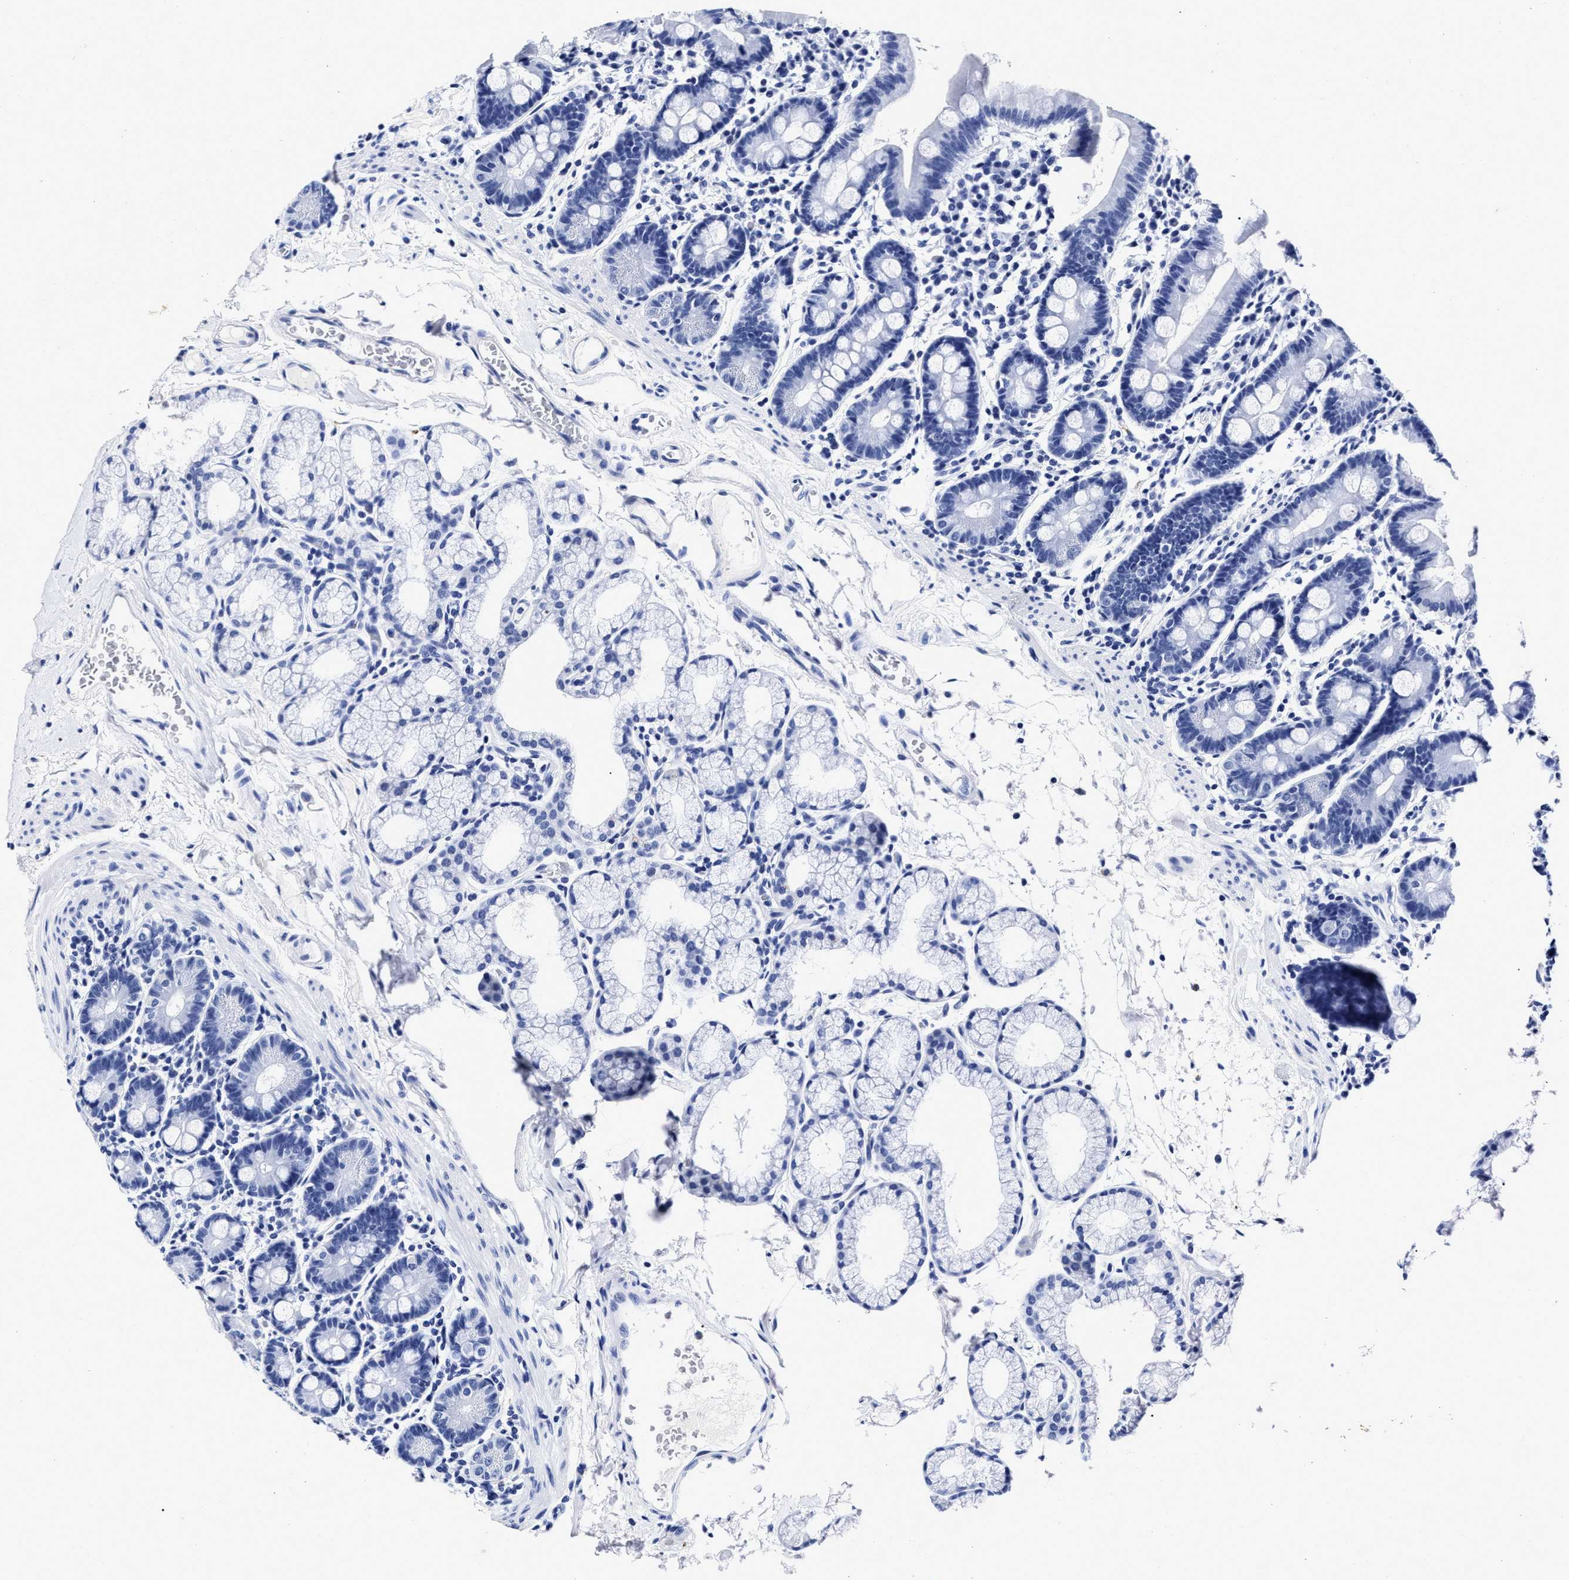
{"staining": {"intensity": "negative", "quantity": "none", "location": "none"}, "tissue": "duodenum", "cell_type": "Glandular cells", "image_type": "normal", "snomed": [{"axis": "morphology", "description": "Normal tissue, NOS"}, {"axis": "topography", "description": "Duodenum"}], "caption": "Immunohistochemistry micrograph of benign human duodenum stained for a protein (brown), which displays no expression in glandular cells.", "gene": "LRRC8E", "patient": {"sex": "male", "age": 50}}